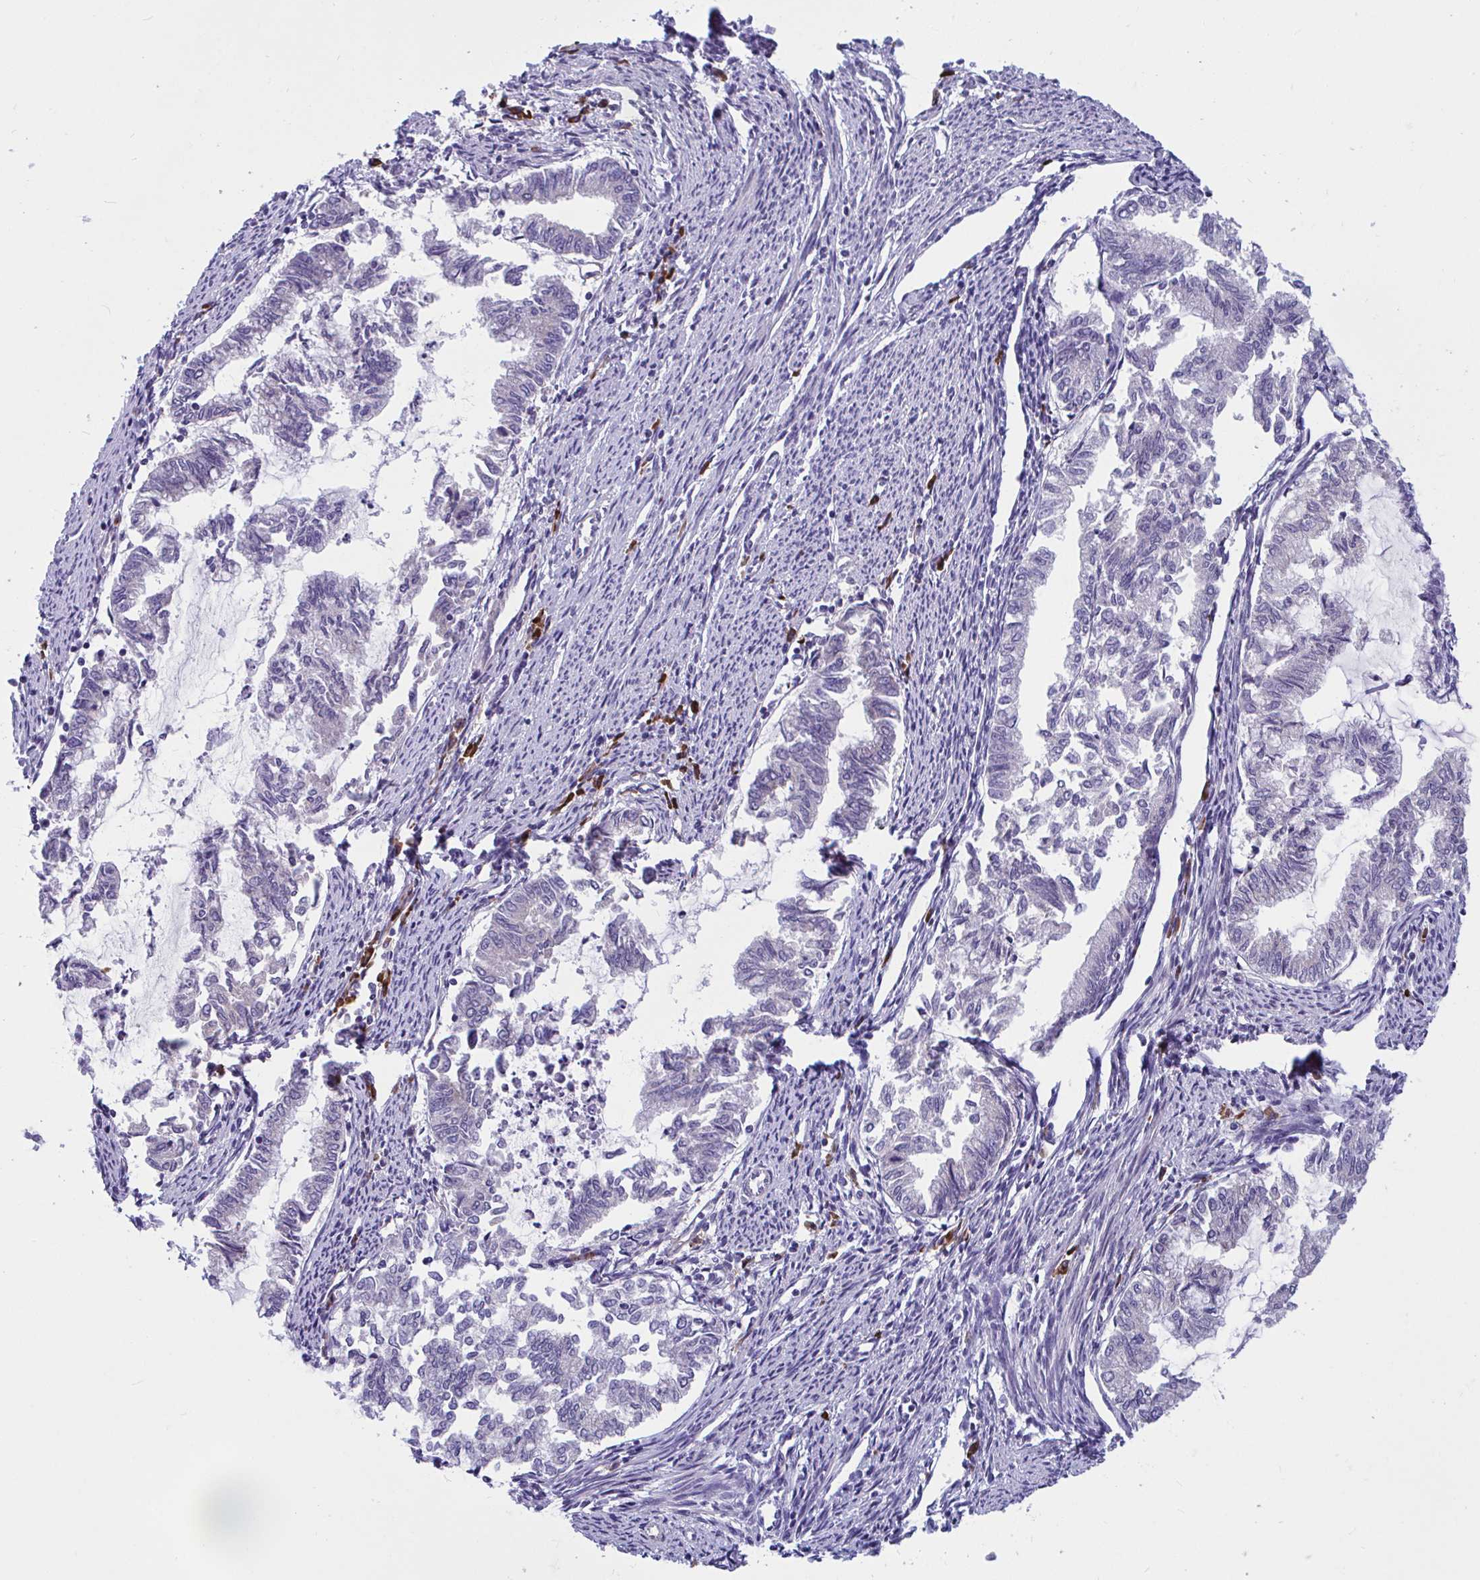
{"staining": {"intensity": "negative", "quantity": "none", "location": "none"}, "tissue": "endometrial cancer", "cell_type": "Tumor cells", "image_type": "cancer", "snomed": [{"axis": "morphology", "description": "Adenocarcinoma, NOS"}, {"axis": "topography", "description": "Endometrium"}], "caption": "Immunohistochemistry of human endometrial cancer demonstrates no positivity in tumor cells.", "gene": "WBP1", "patient": {"sex": "female", "age": 79}}